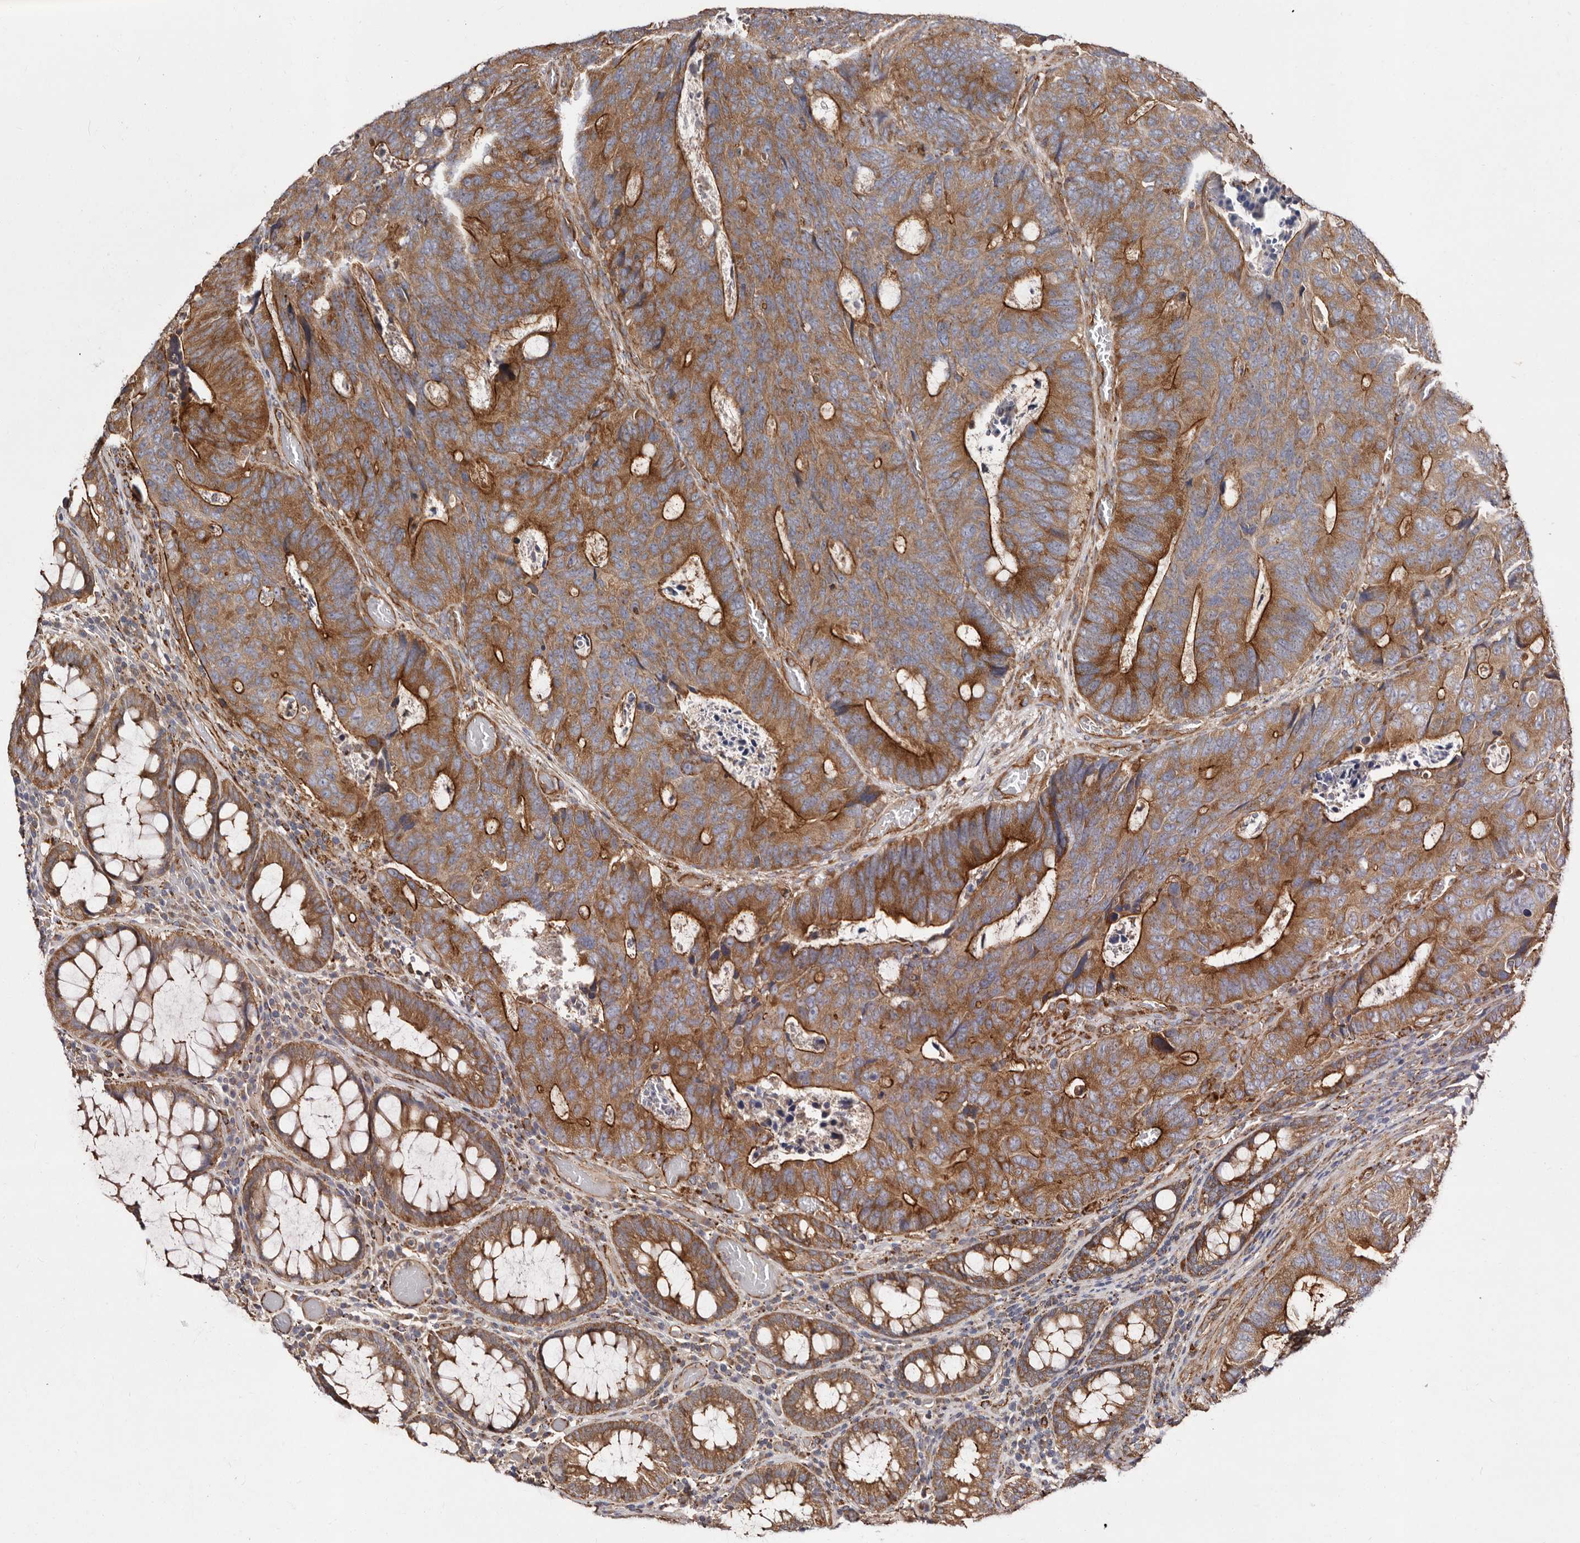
{"staining": {"intensity": "strong", "quantity": ">75%", "location": "cytoplasmic/membranous"}, "tissue": "colorectal cancer", "cell_type": "Tumor cells", "image_type": "cancer", "snomed": [{"axis": "morphology", "description": "Adenocarcinoma, NOS"}, {"axis": "topography", "description": "Colon"}], "caption": "Immunohistochemical staining of human colorectal cancer shows strong cytoplasmic/membranous protein staining in approximately >75% of tumor cells.", "gene": "LUZP1", "patient": {"sex": "male", "age": 87}}